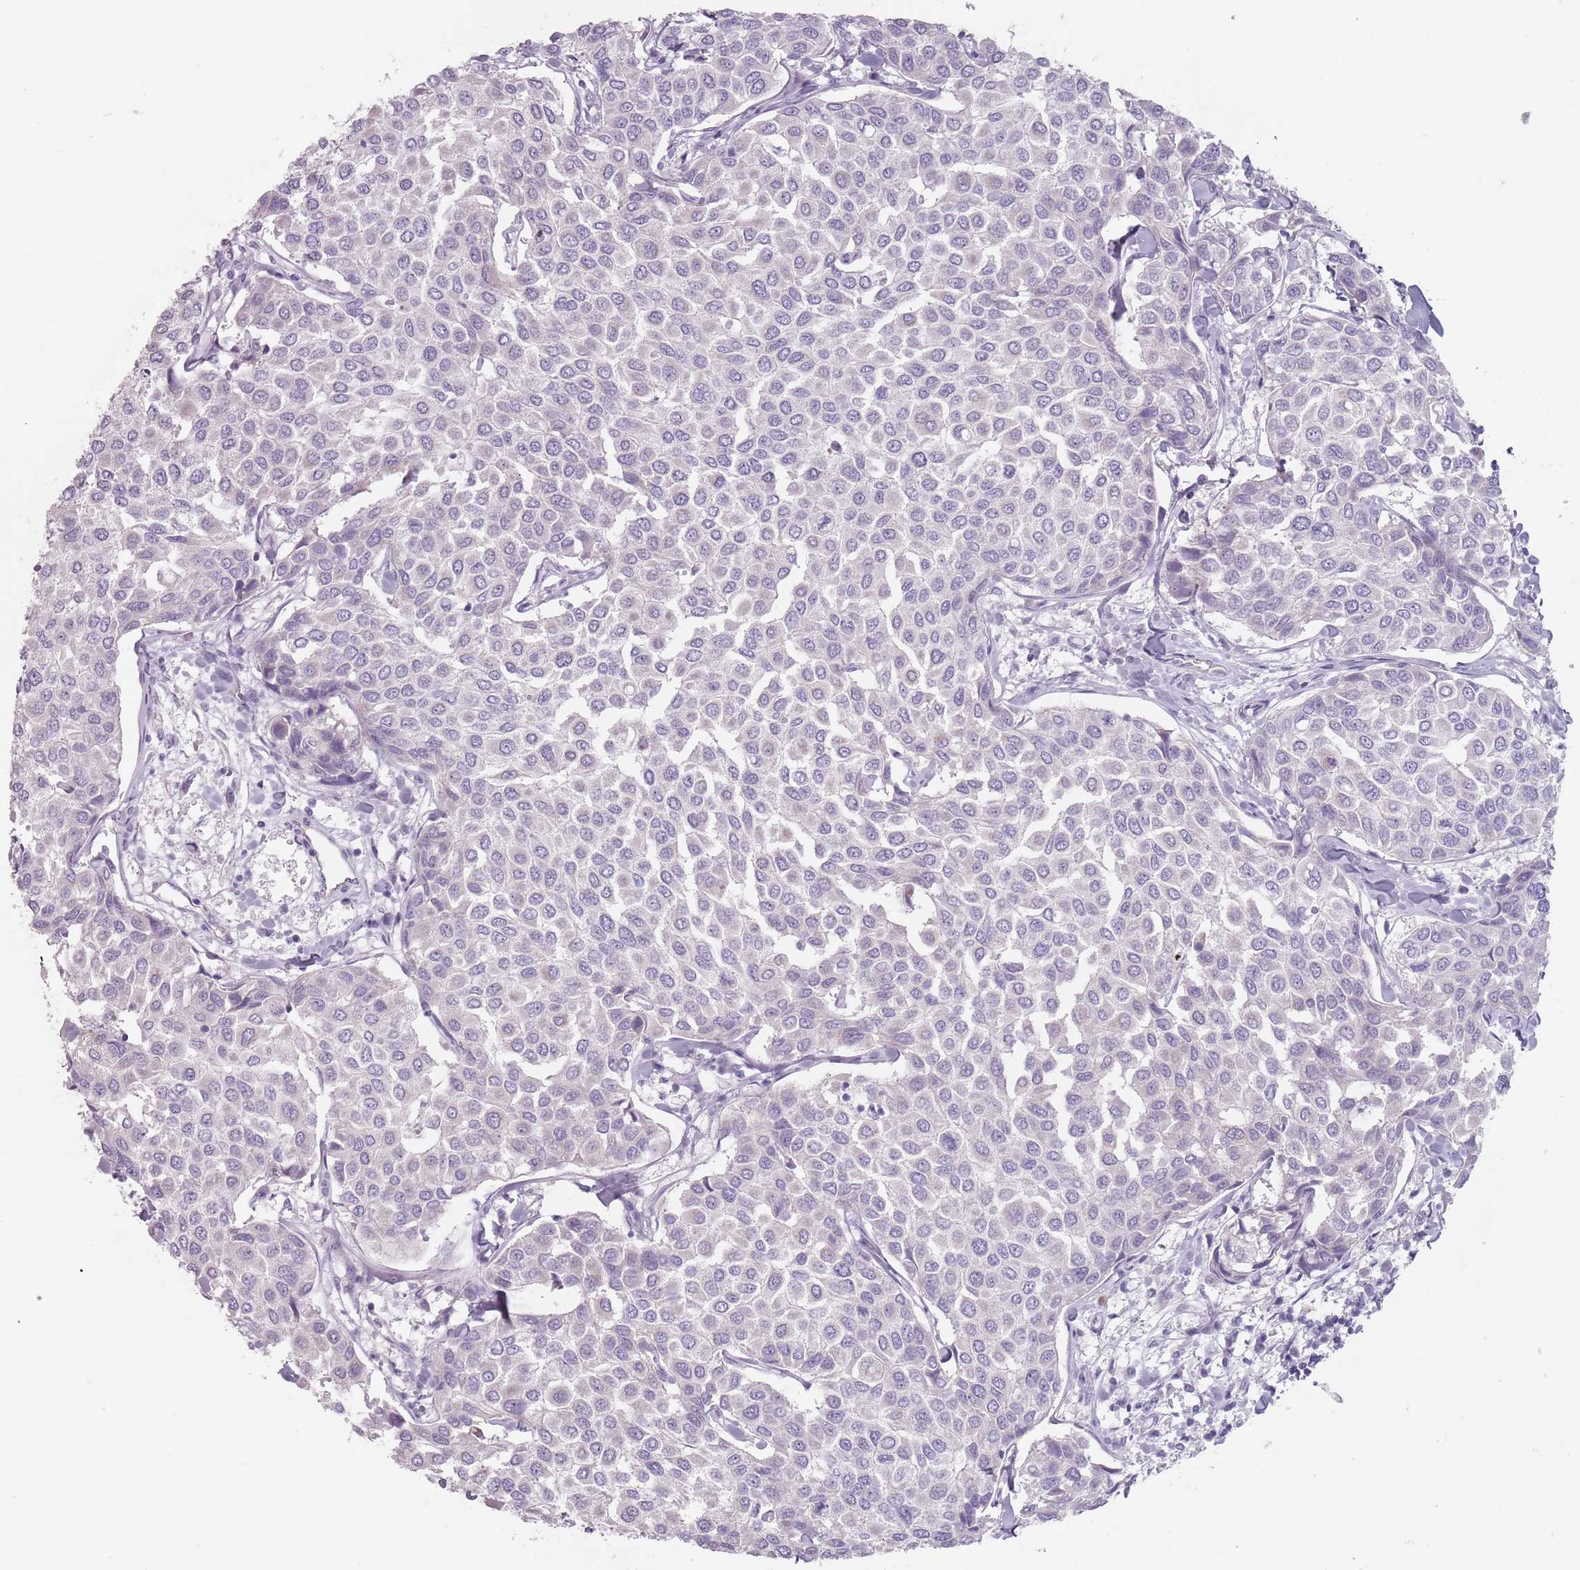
{"staining": {"intensity": "negative", "quantity": "none", "location": "none"}, "tissue": "breast cancer", "cell_type": "Tumor cells", "image_type": "cancer", "snomed": [{"axis": "morphology", "description": "Duct carcinoma"}, {"axis": "topography", "description": "Breast"}], "caption": "Human breast cancer (invasive ductal carcinoma) stained for a protein using immunohistochemistry shows no expression in tumor cells.", "gene": "ZNF584", "patient": {"sex": "female", "age": 55}}